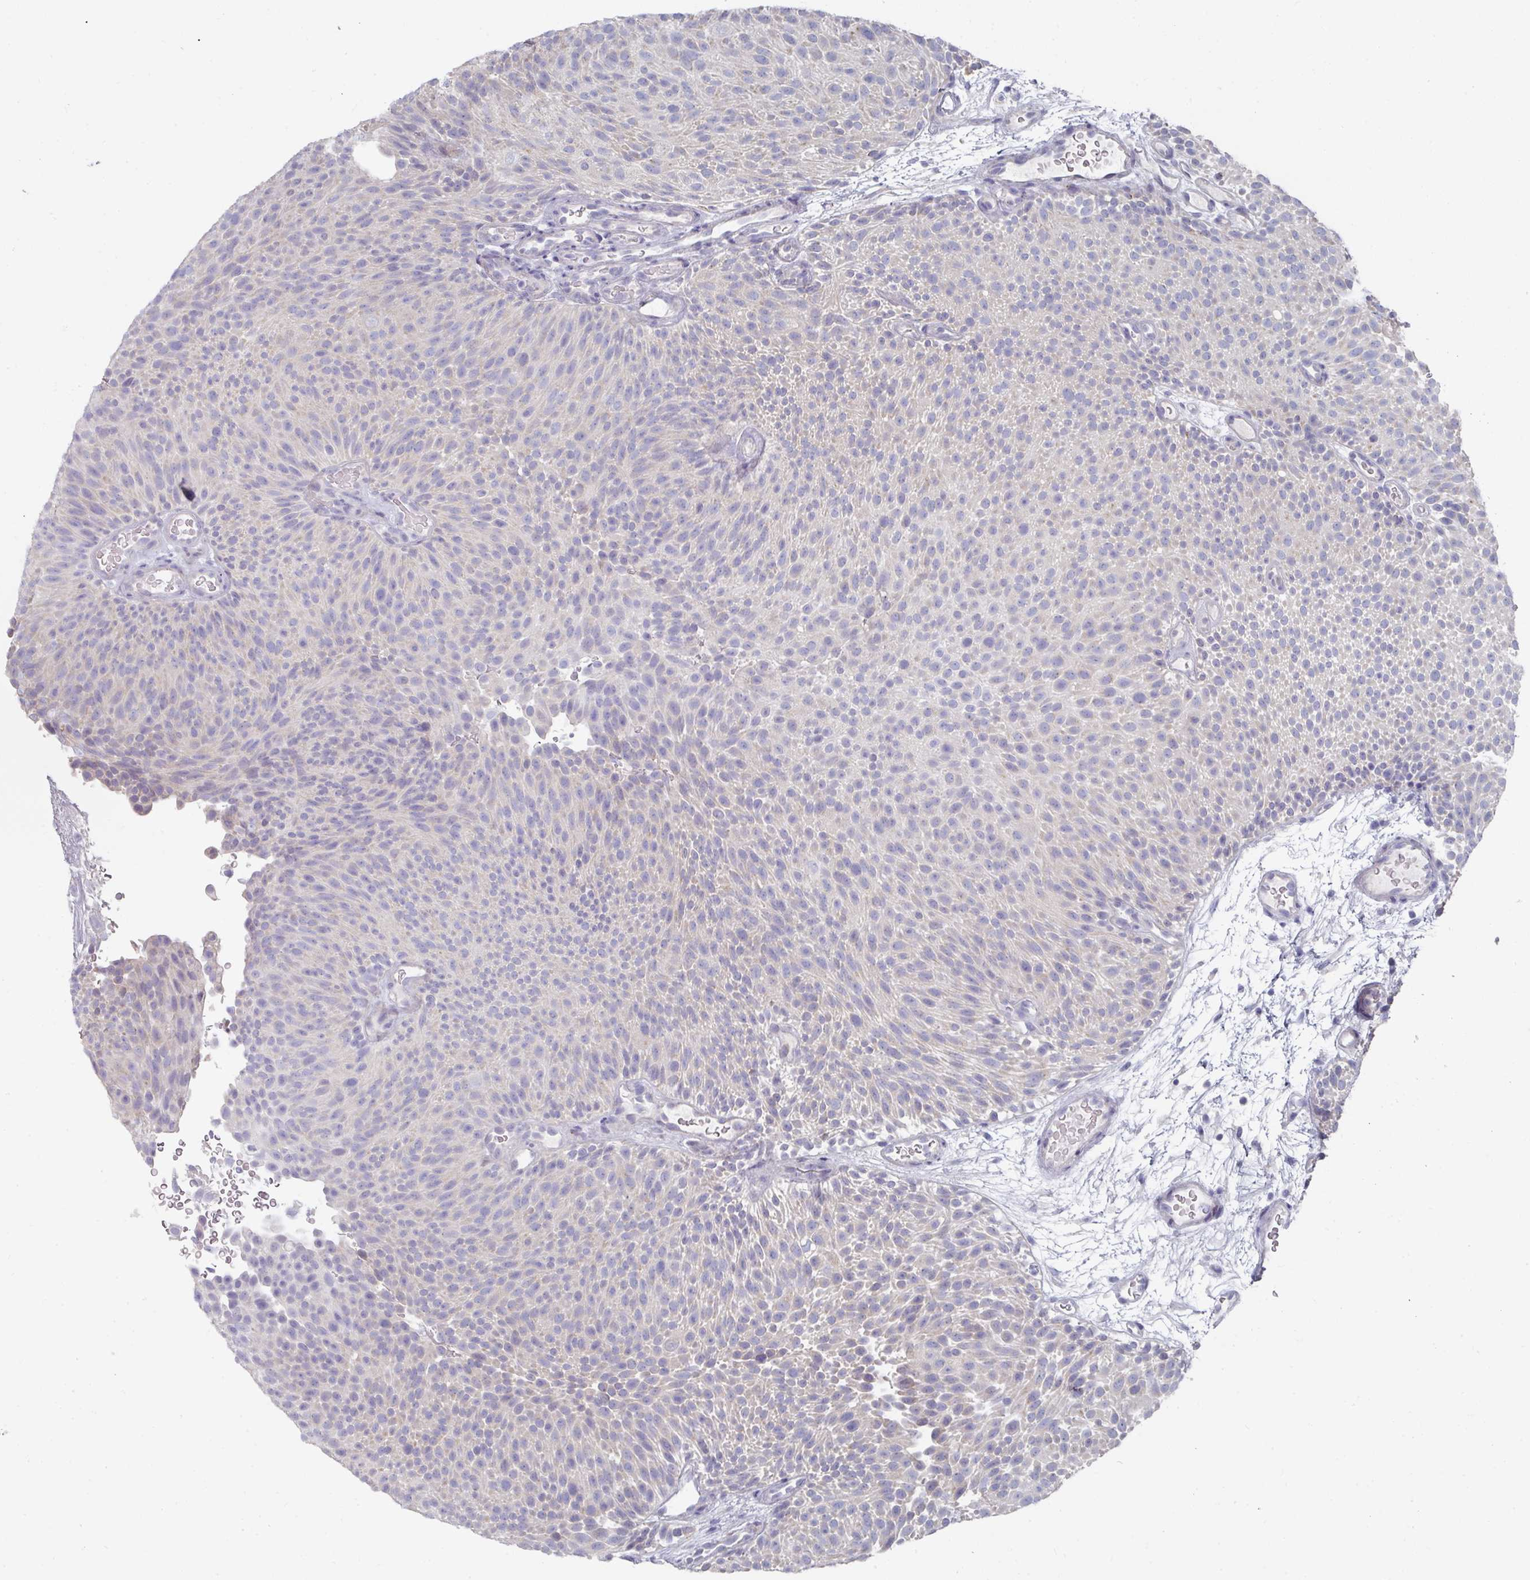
{"staining": {"intensity": "negative", "quantity": "none", "location": "none"}, "tissue": "urothelial cancer", "cell_type": "Tumor cells", "image_type": "cancer", "snomed": [{"axis": "morphology", "description": "Urothelial carcinoma, Low grade"}, {"axis": "topography", "description": "Urinary bladder"}], "caption": "Tumor cells are negative for protein expression in human urothelial cancer. (Stains: DAB IHC with hematoxylin counter stain, Microscopy: brightfield microscopy at high magnification).", "gene": "NT5C1A", "patient": {"sex": "male", "age": 78}}